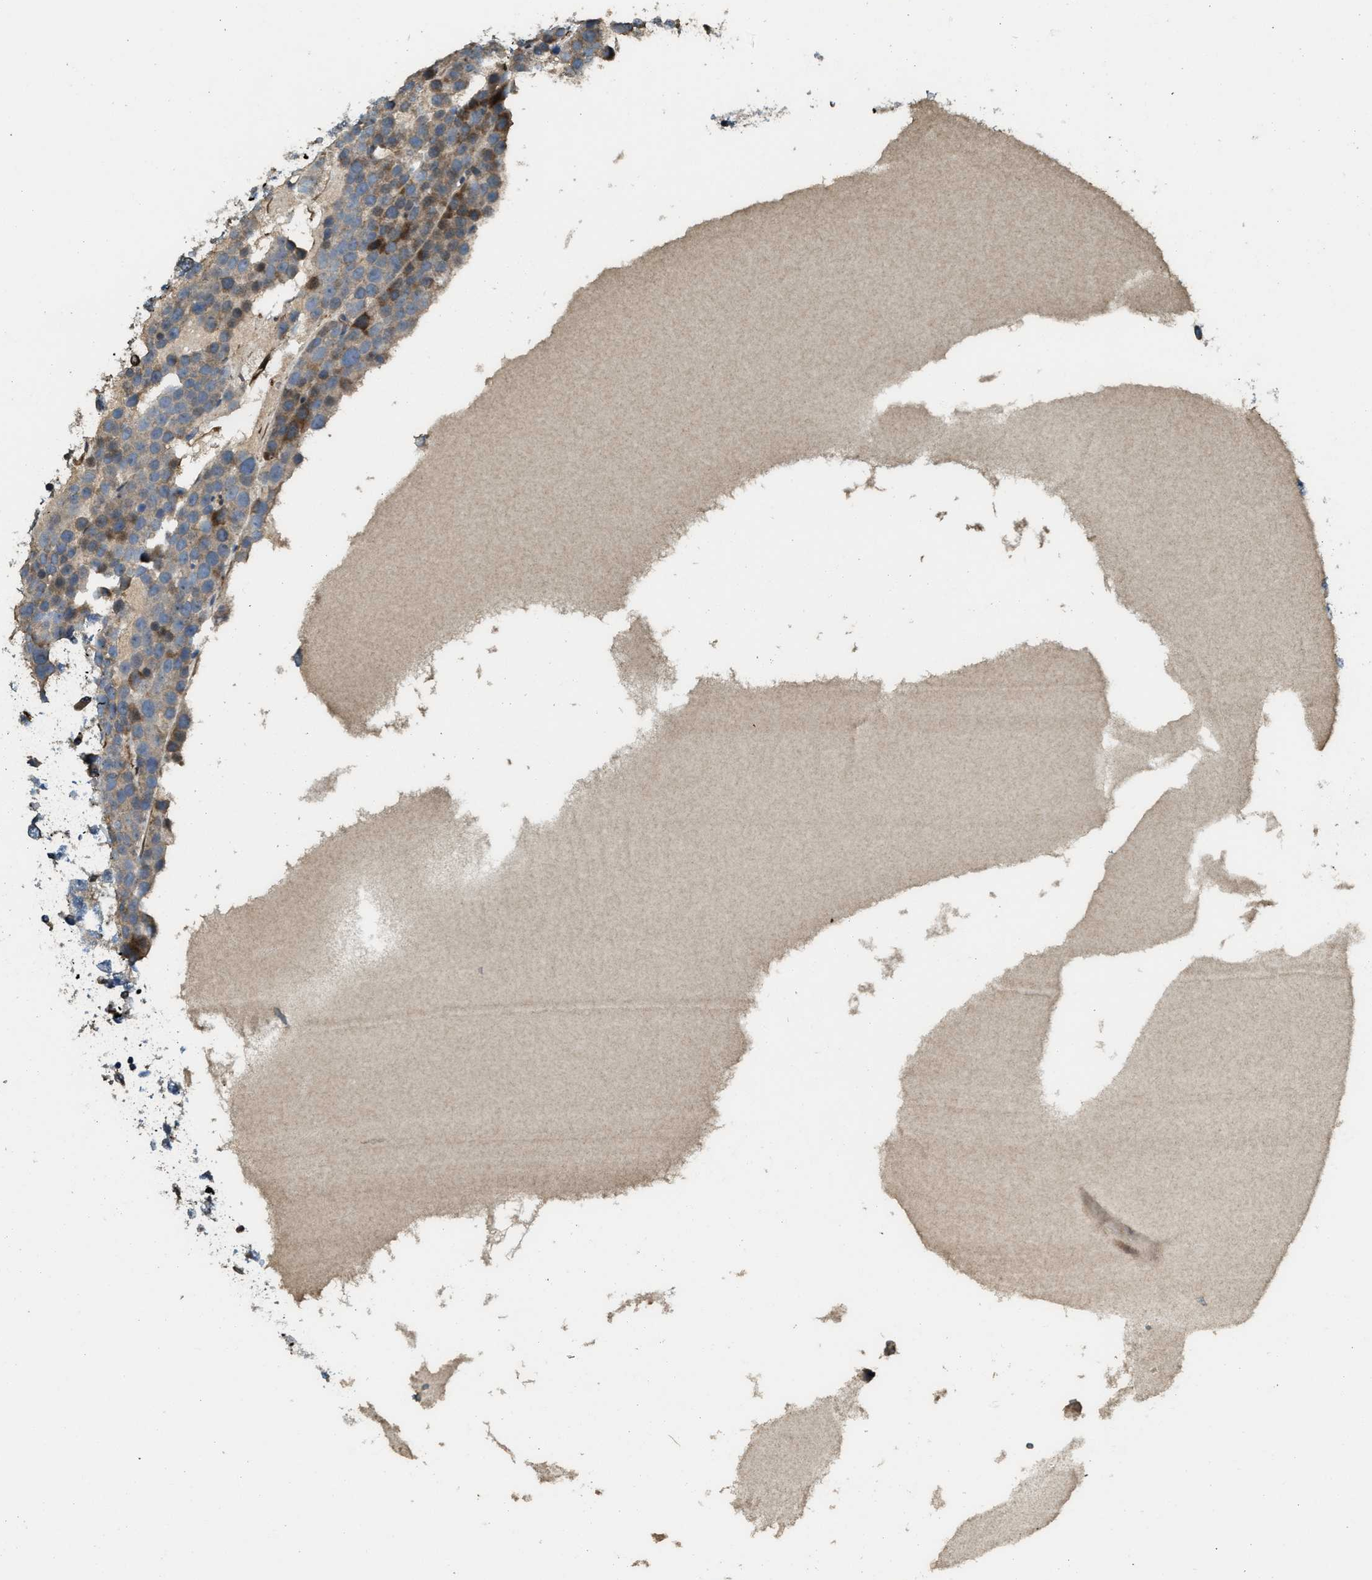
{"staining": {"intensity": "weak", "quantity": "<25%", "location": "cytoplasmic/membranous"}, "tissue": "testis cancer", "cell_type": "Tumor cells", "image_type": "cancer", "snomed": [{"axis": "morphology", "description": "Seminoma, NOS"}, {"axis": "topography", "description": "Testis"}], "caption": "This is an IHC micrograph of human testis cancer (seminoma). There is no expression in tumor cells.", "gene": "SERPINB5", "patient": {"sex": "male", "age": 71}}